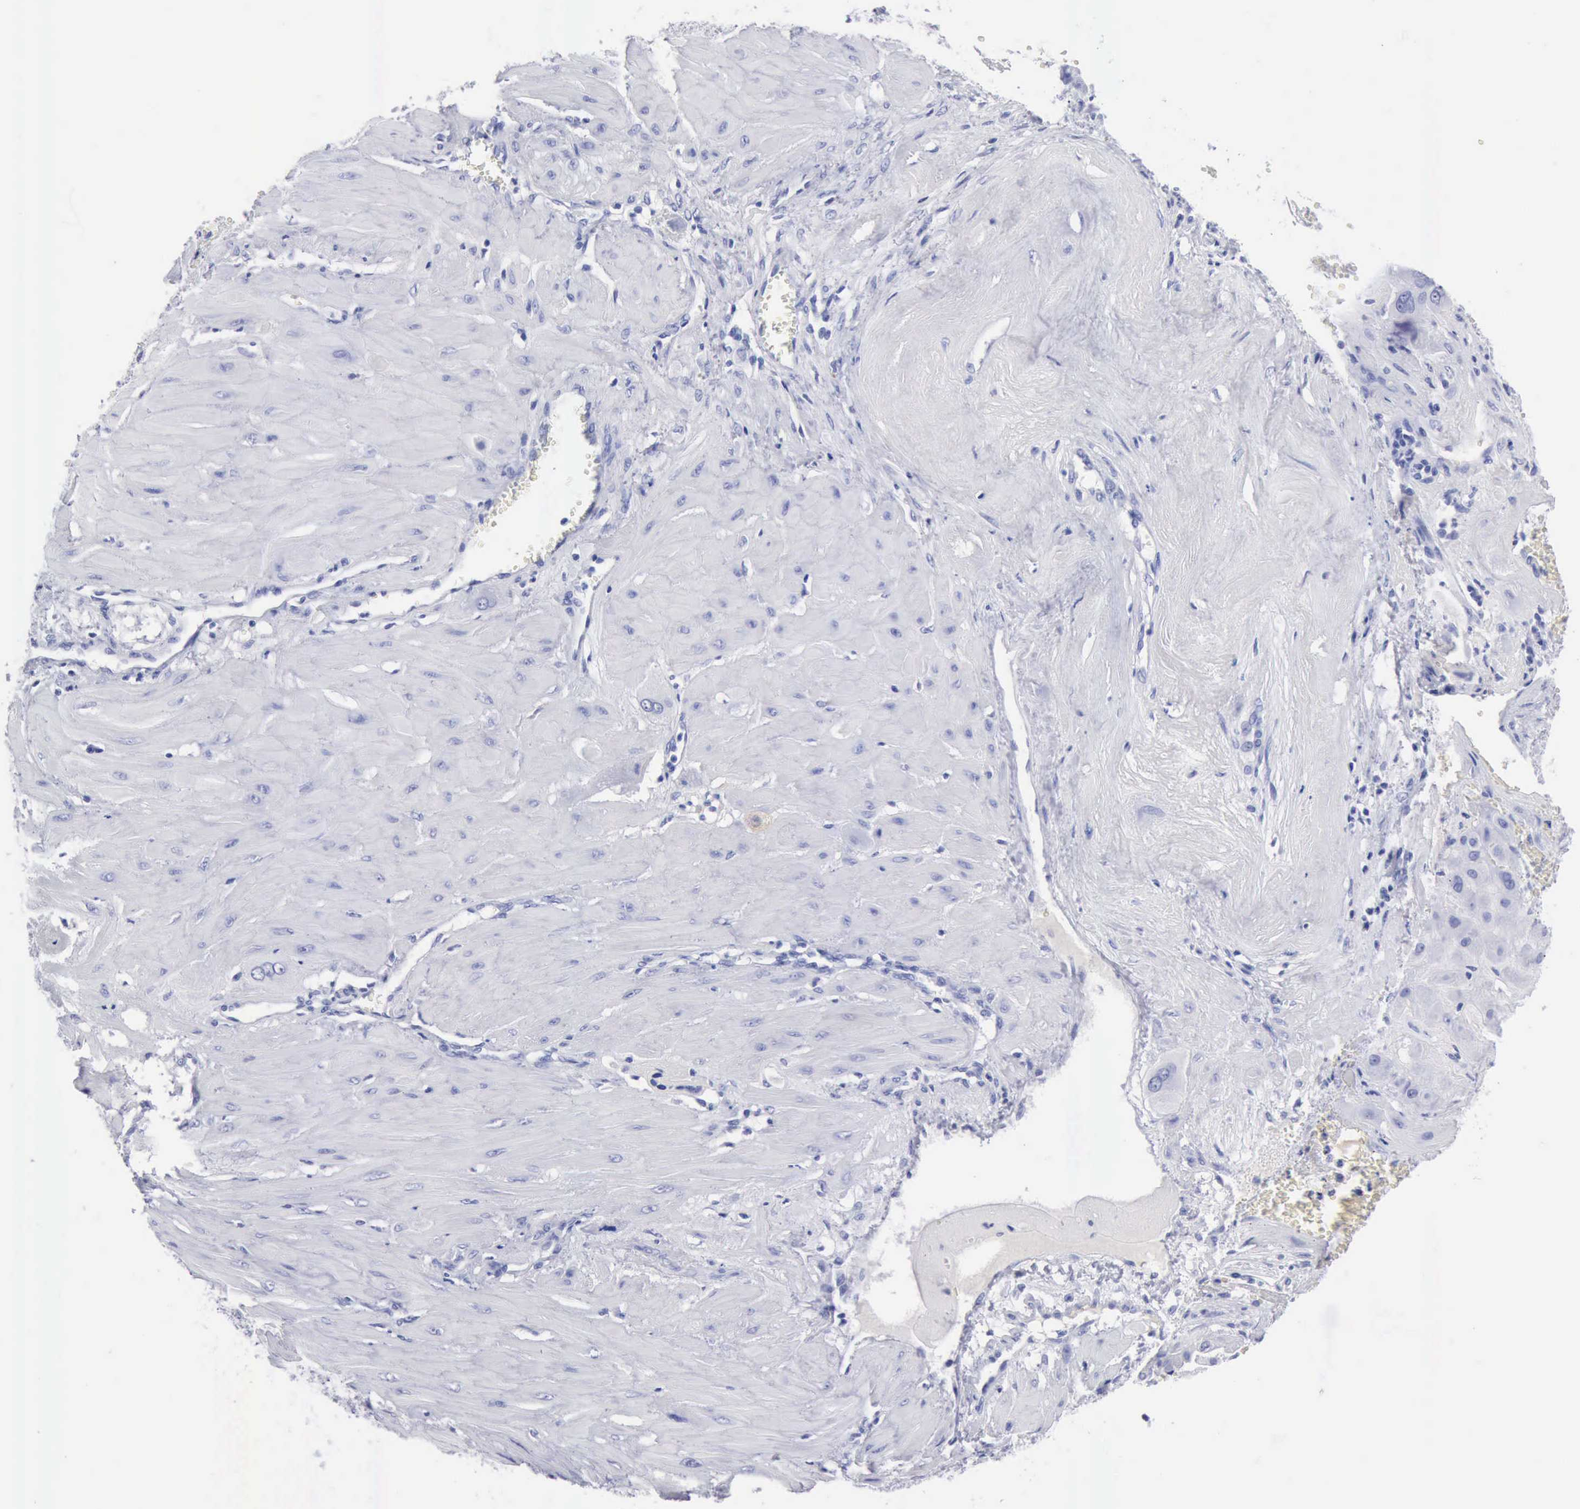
{"staining": {"intensity": "negative", "quantity": "none", "location": "none"}, "tissue": "cervical cancer", "cell_type": "Tumor cells", "image_type": "cancer", "snomed": [{"axis": "morphology", "description": "Squamous cell carcinoma, NOS"}, {"axis": "topography", "description": "Cervix"}], "caption": "A micrograph of cervical squamous cell carcinoma stained for a protein reveals no brown staining in tumor cells.", "gene": "CYP19A1", "patient": {"sex": "female", "age": 34}}